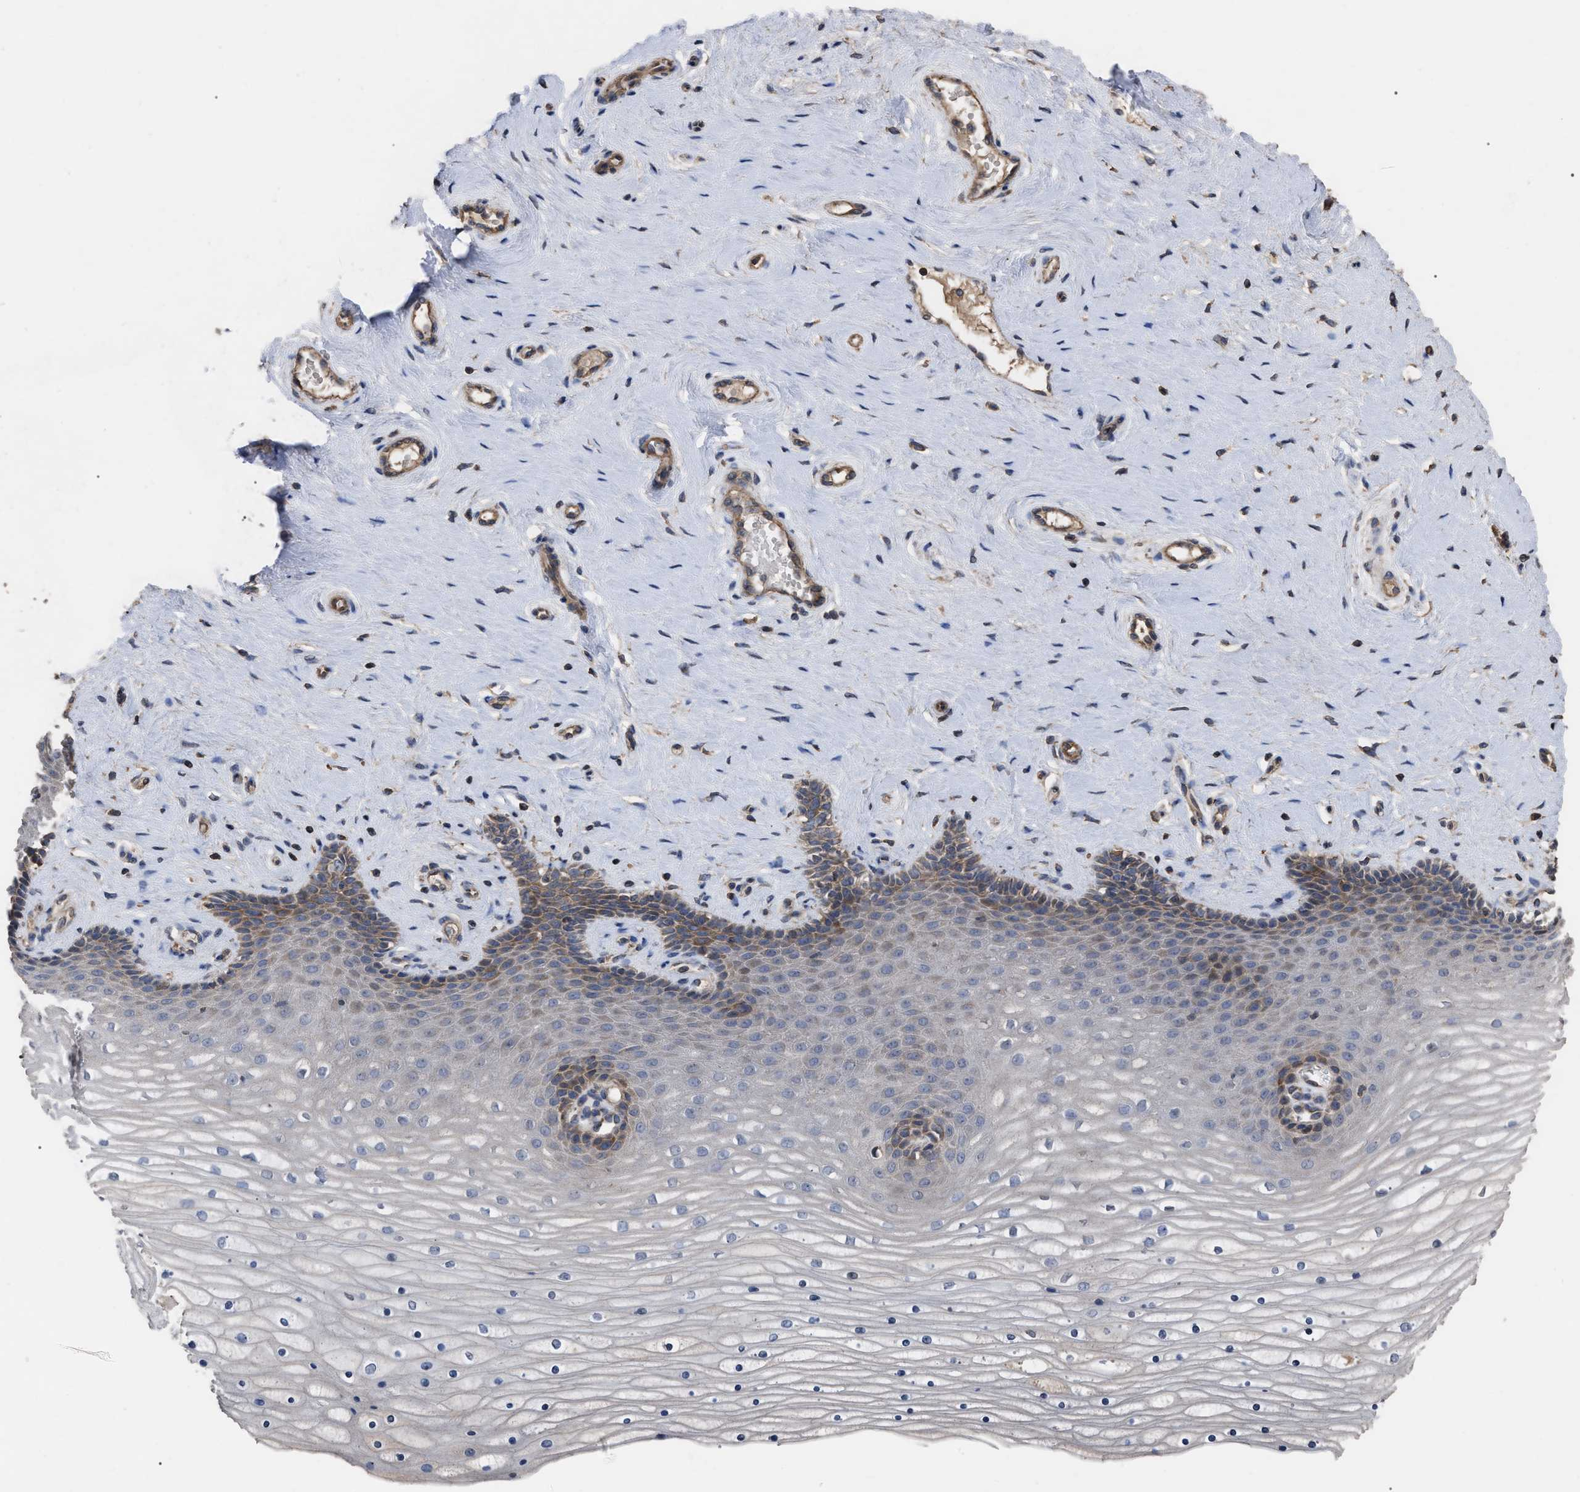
{"staining": {"intensity": "moderate", "quantity": "25%-75%", "location": "cytoplasmic/membranous"}, "tissue": "cervix", "cell_type": "Squamous epithelial cells", "image_type": "normal", "snomed": [{"axis": "morphology", "description": "Normal tissue, NOS"}, {"axis": "topography", "description": "Cervix"}], "caption": "Moderate cytoplasmic/membranous expression for a protein is identified in approximately 25%-75% of squamous epithelial cells of unremarkable cervix using immunohistochemistry (IHC).", "gene": "BTN2A1", "patient": {"sex": "female", "age": 39}}